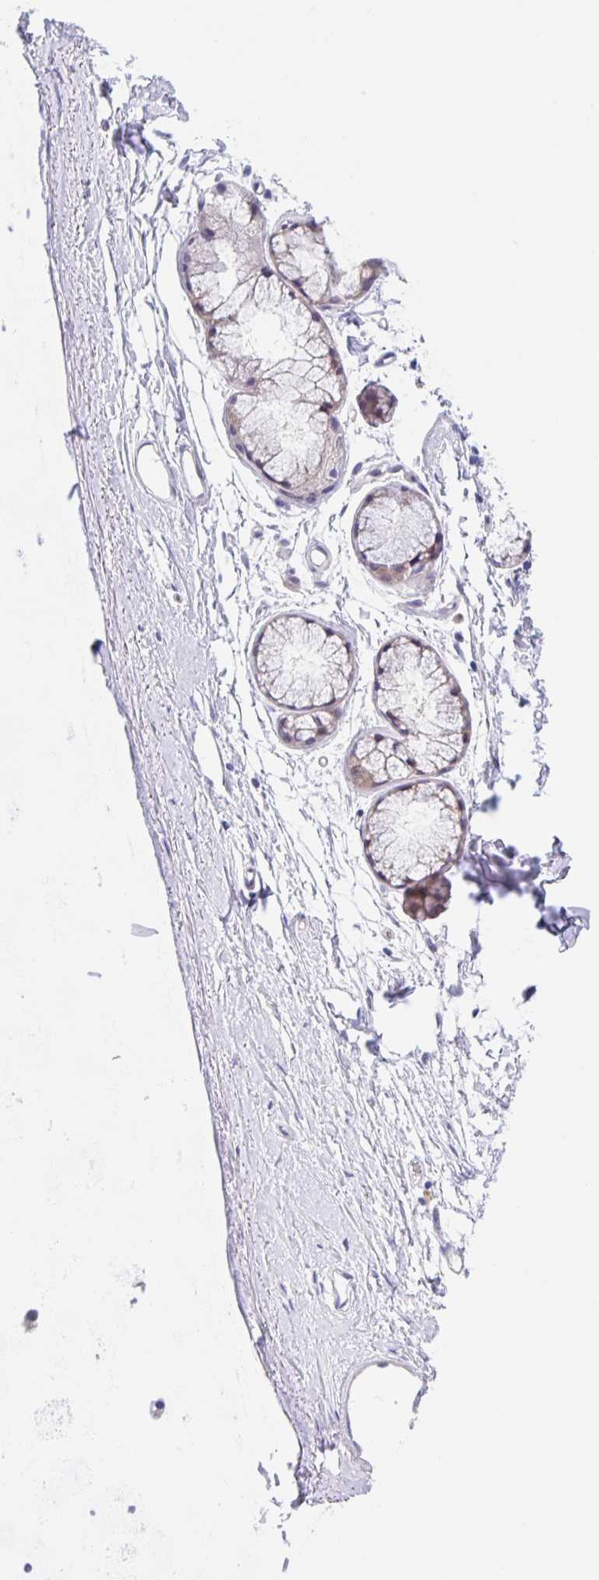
{"staining": {"intensity": "negative", "quantity": "none", "location": "none"}, "tissue": "adipose tissue", "cell_type": "Adipocytes", "image_type": "normal", "snomed": [{"axis": "morphology", "description": "Normal tissue, NOS"}, {"axis": "topography", "description": "Lymph node"}, {"axis": "topography", "description": "Cartilage tissue"}, {"axis": "topography", "description": "Bronchus"}], "caption": "This micrograph is of unremarkable adipose tissue stained with immunohistochemistry to label a protein in brown with the nuclei are counter-stained blue. There is no positivity in adipocytes. (Brightfield microscopy of DAB immunohistochemistry (IHC) at high magnification).", "gene": "TMEM86A", "patient": {"sex": "female", "age": 70}}